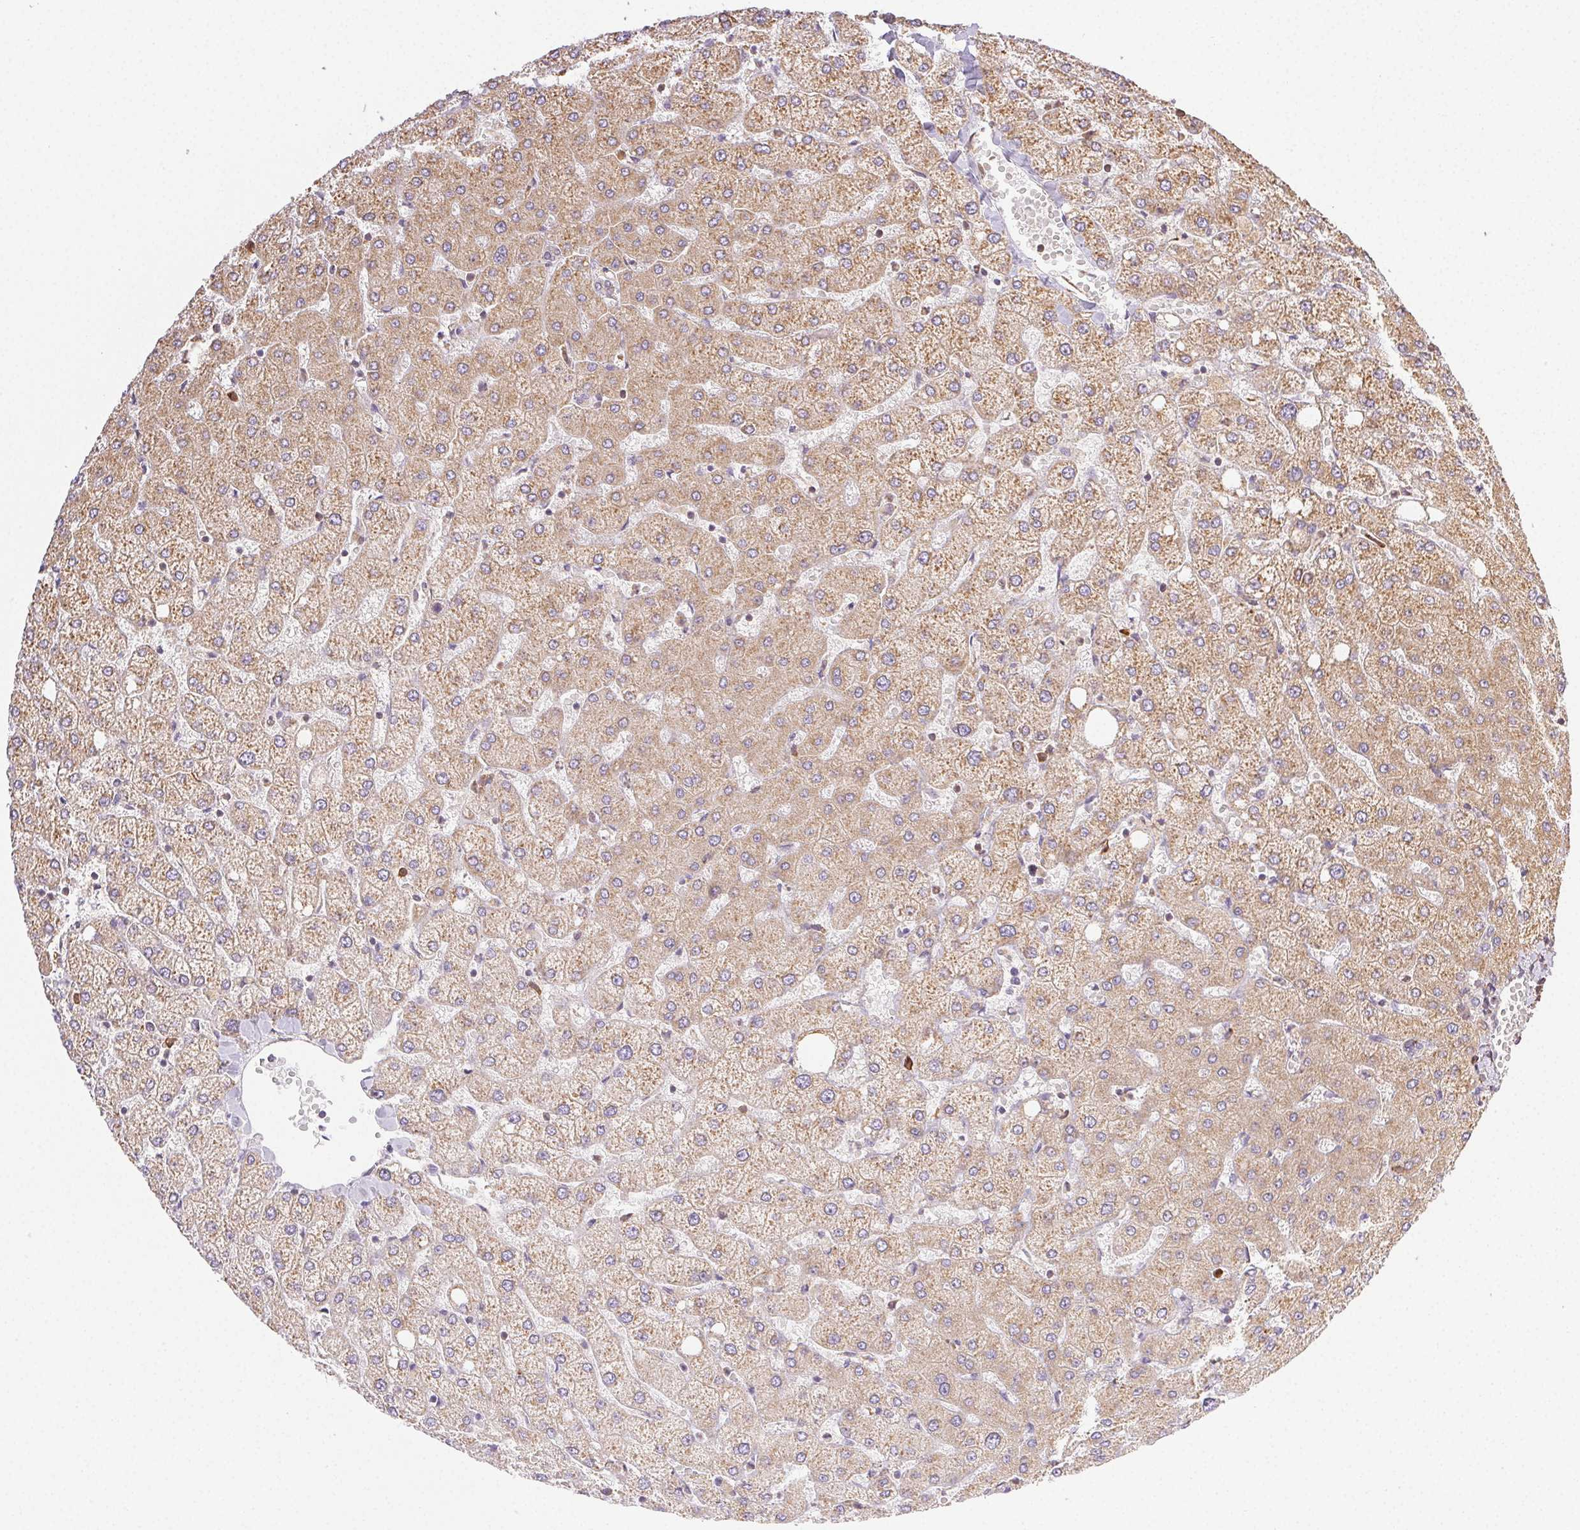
{"staining": {"intensity": "weak", "quantity": "<25%", "location": "cytoplasmic/membranous"}, "tissue": "liver", "cell_type": "Cholangiocytes", "image_type": "normal", "snomed": [{"axis": "morphology", "description": "Normal tissue, NOS"}, {"axis": "topography", "description": "Liver"}], "caption": "Immunohistochemistry (IHC) photomicrograph of normal human liver stained for a protein (brown), which demonstrates no staining in cholangiocytes. (DAB (3,3'-diaminobenzidine) immunohistochemistry visualized using brightfield microscopy, high magnification).", "gene": "ENTREP1", "patient": {"sex": "female", "age": 54}}